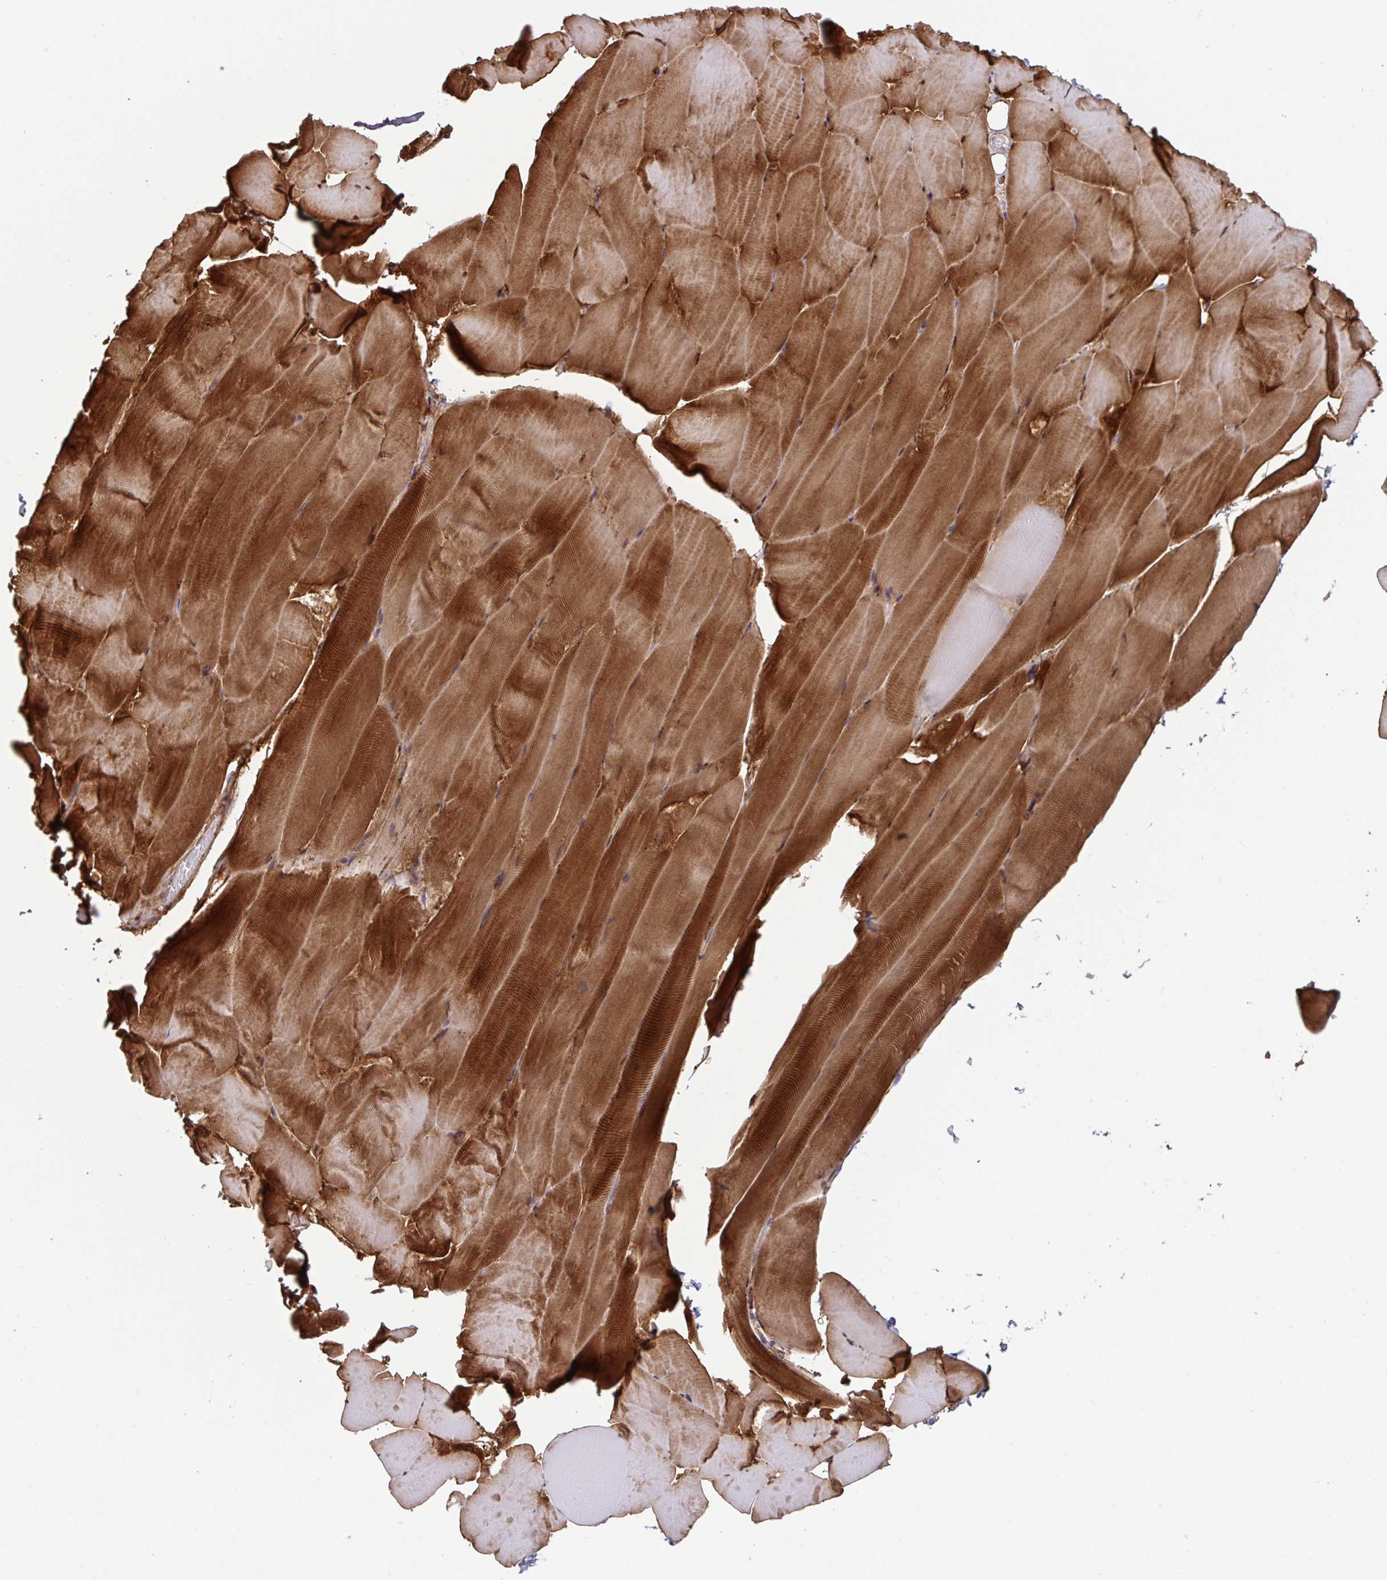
{"staining": {"intensity": "strong", "quantity": ">75%", "location": "cytoplasmic/membranous,nuclear"}, "tissue": "skeletal muscle", "cell_type": "Myocytes", "image_type": "normal", "snomed": [{"axis": "morphology", "description": "Normal tissue, NOS"}, {"axis": "topography", "description": "Skeletal muscle"}], "caption": "Immunohistochemistry (DAB (3,3'-diaminobenzidine)) staining of unremarkable human skeletal muscle reveals strong cytoplasmic/membranous,nuclear protein positivity in about >75% of myocytes.", "gene": "USP35", "patient": {"sex": "female", "age": 64}}